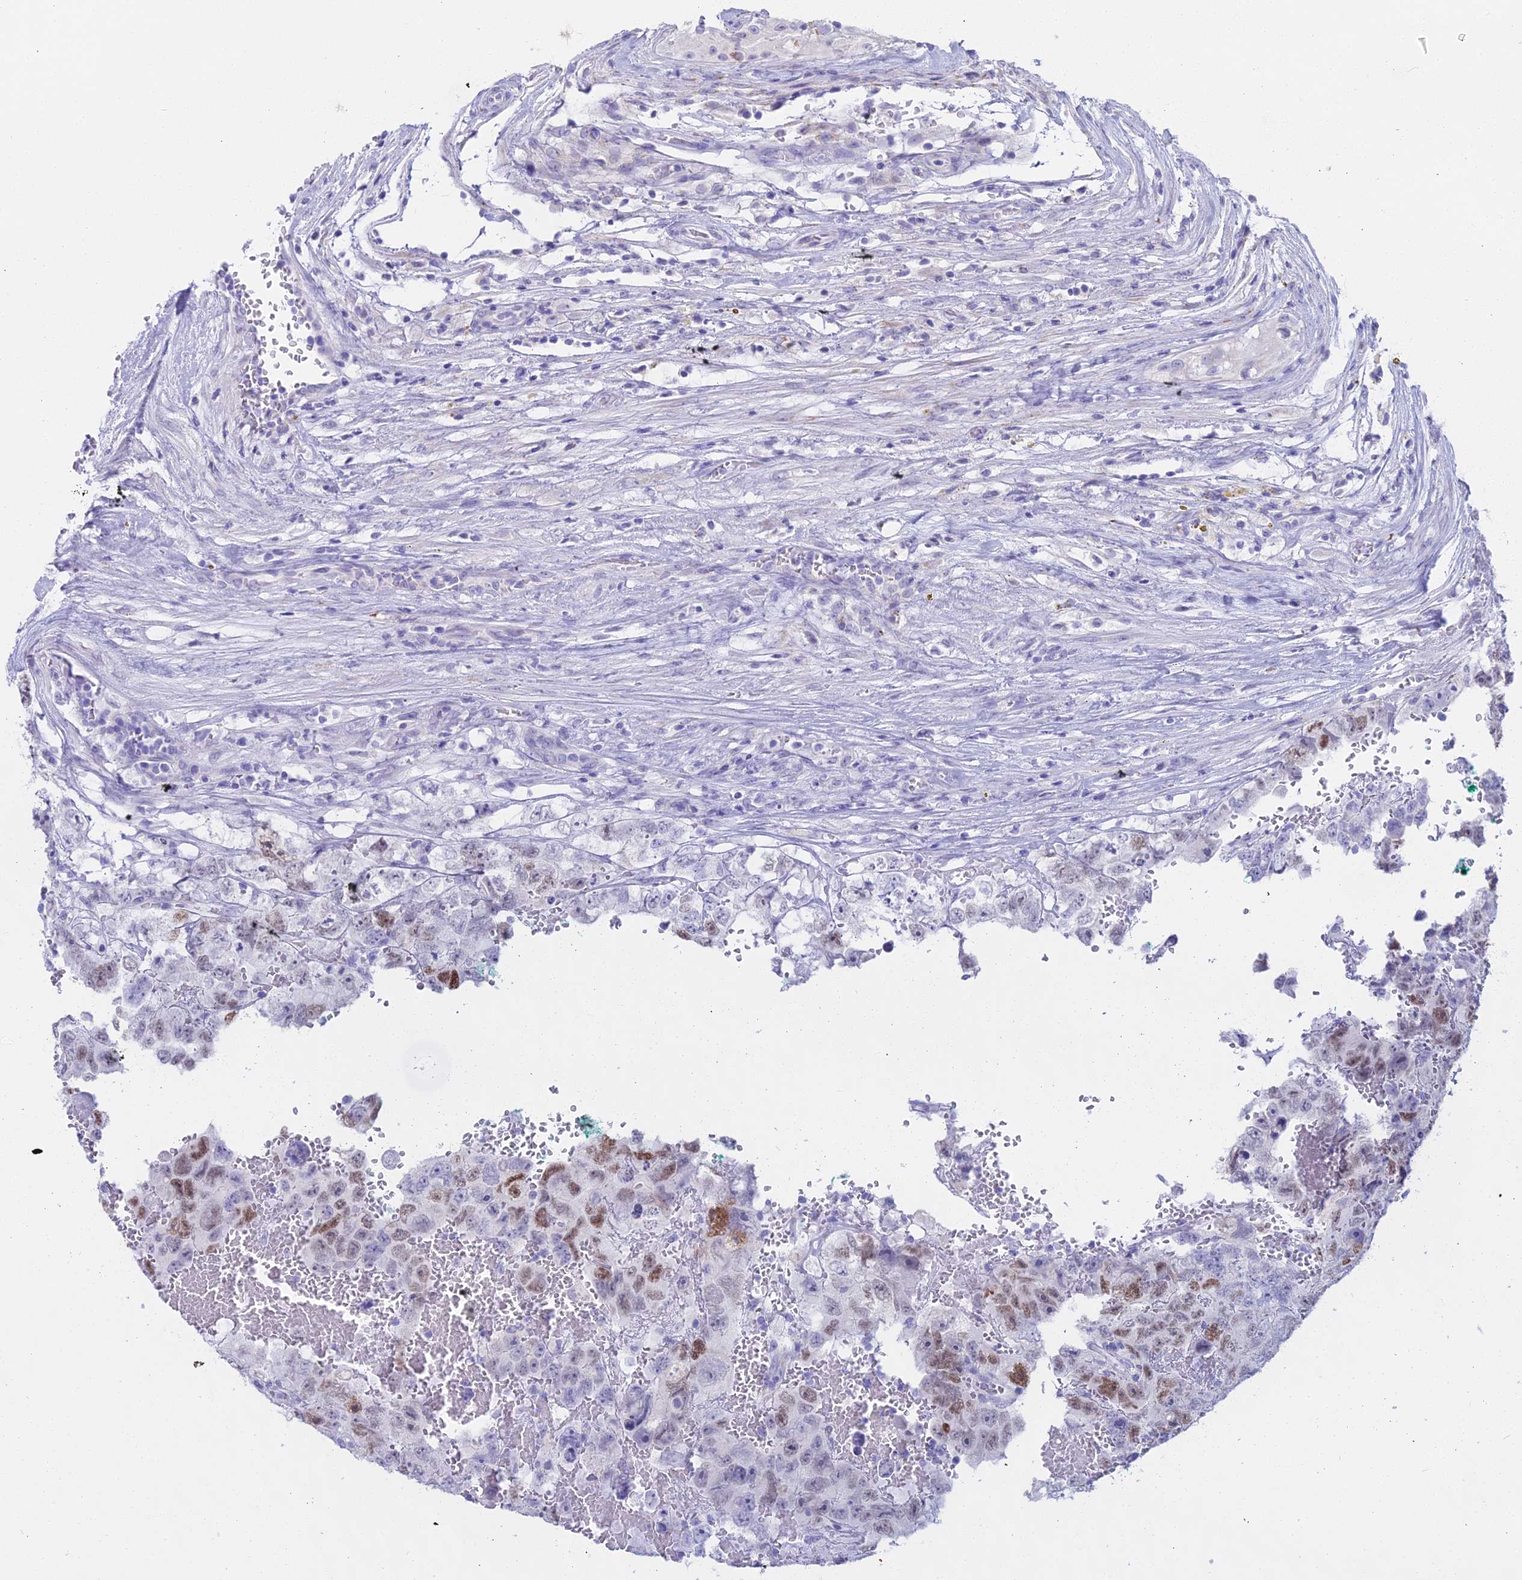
{"staining": {"intensity": "moderate", "quantity": "25%-75%", "location": "nuclear"}, "tissue": "testis cancer", "cell_type": "Tumor cells", "image_type": "cancer", "snomed": [{"axis": "morphology", "description": "Carcinoma, Embryonal, NOS"}, {"axis": "topography", "description": "Testis"}], "caption": "The immunohistochemical stain highlights moderate nuclear positivity in tumor cells of testis cancer (embryonal carcinoma) tissue.", "gene": "CGB2", "patient": {"sex": "male", "age": 45}}